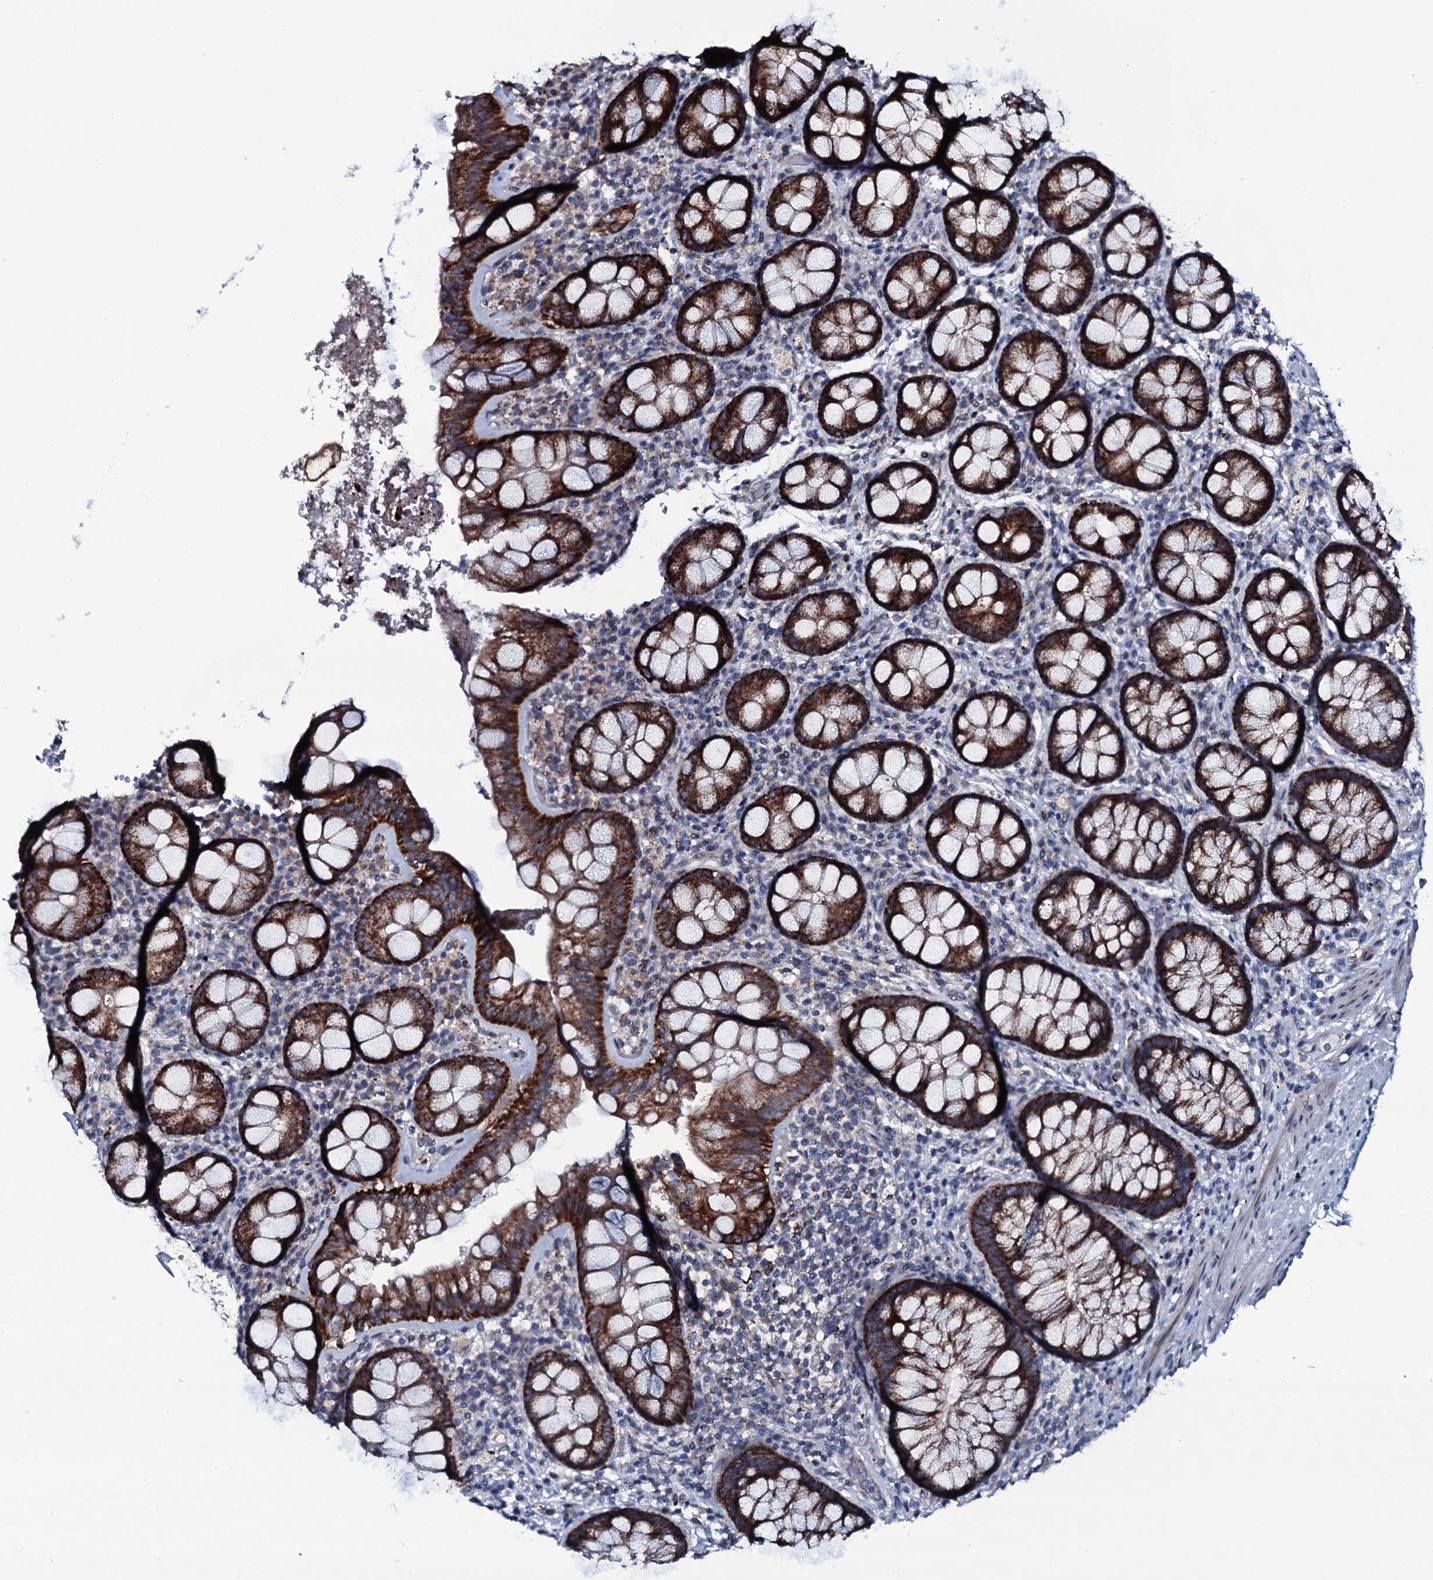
{"staining": {"intensity": "strong", "quantity": ">75%", "location": "cytoplasmic/membranous"}, "tissue": "rectum", "cell_type": "Glandular cells", "image_type": "normal", "snomed": [{"axis": "morphology", "description": "Normal tissue, NOS"}, {"axis": "topography", "description": "Rectum"}], "caption": "A brown stain labels strong cytoplasmic/membranous staining of a protein in glandular cells of benign human rectum. (IHC, brightfield microscopy, high magnification).", "gene": "WIPF3", "patient": {"sex": "male", "age": 83}}